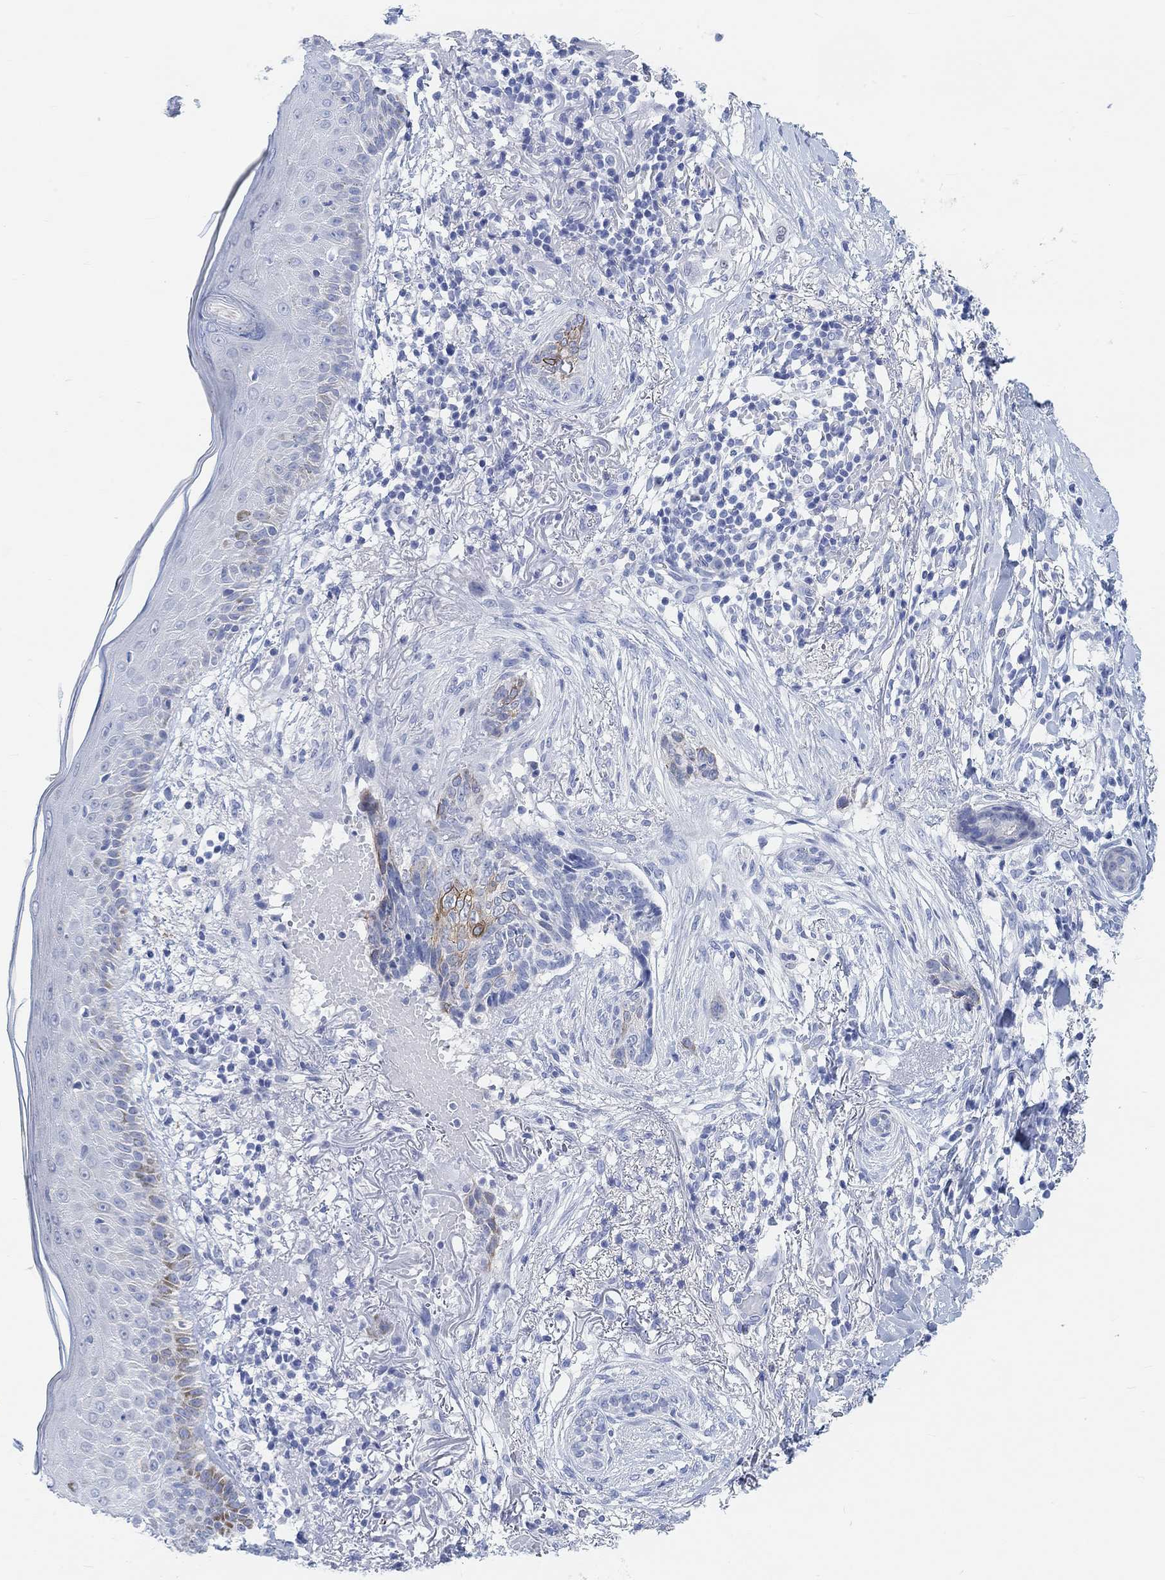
{"staining": {"intensity": "moderate", "quantity": "<25%", "location": "cytoplasmic/membranous"}, "tissue": "skin cancer", "cell_type": "Tumor cells", "image_type": "cancer", "snomed": [{"axis": "morphology", "description": "Normal tissue, NOS"}, {"axis": "morphology", "description": "Basal cell carcinoma"}, {"axis": "topography", "description": "Skin"}], "caption": "Immunohistochemical staining of skin cancer reveals low levels of moderate cytoplasmic/membranous protein staining in approximately <25% of tumor cells. (DAB (3,3'-diaminobenzidine) IHC with brightfield microscopy, high magnification).", "gene": "ENO4", "patient": {"sex": "male", "age": 84}}